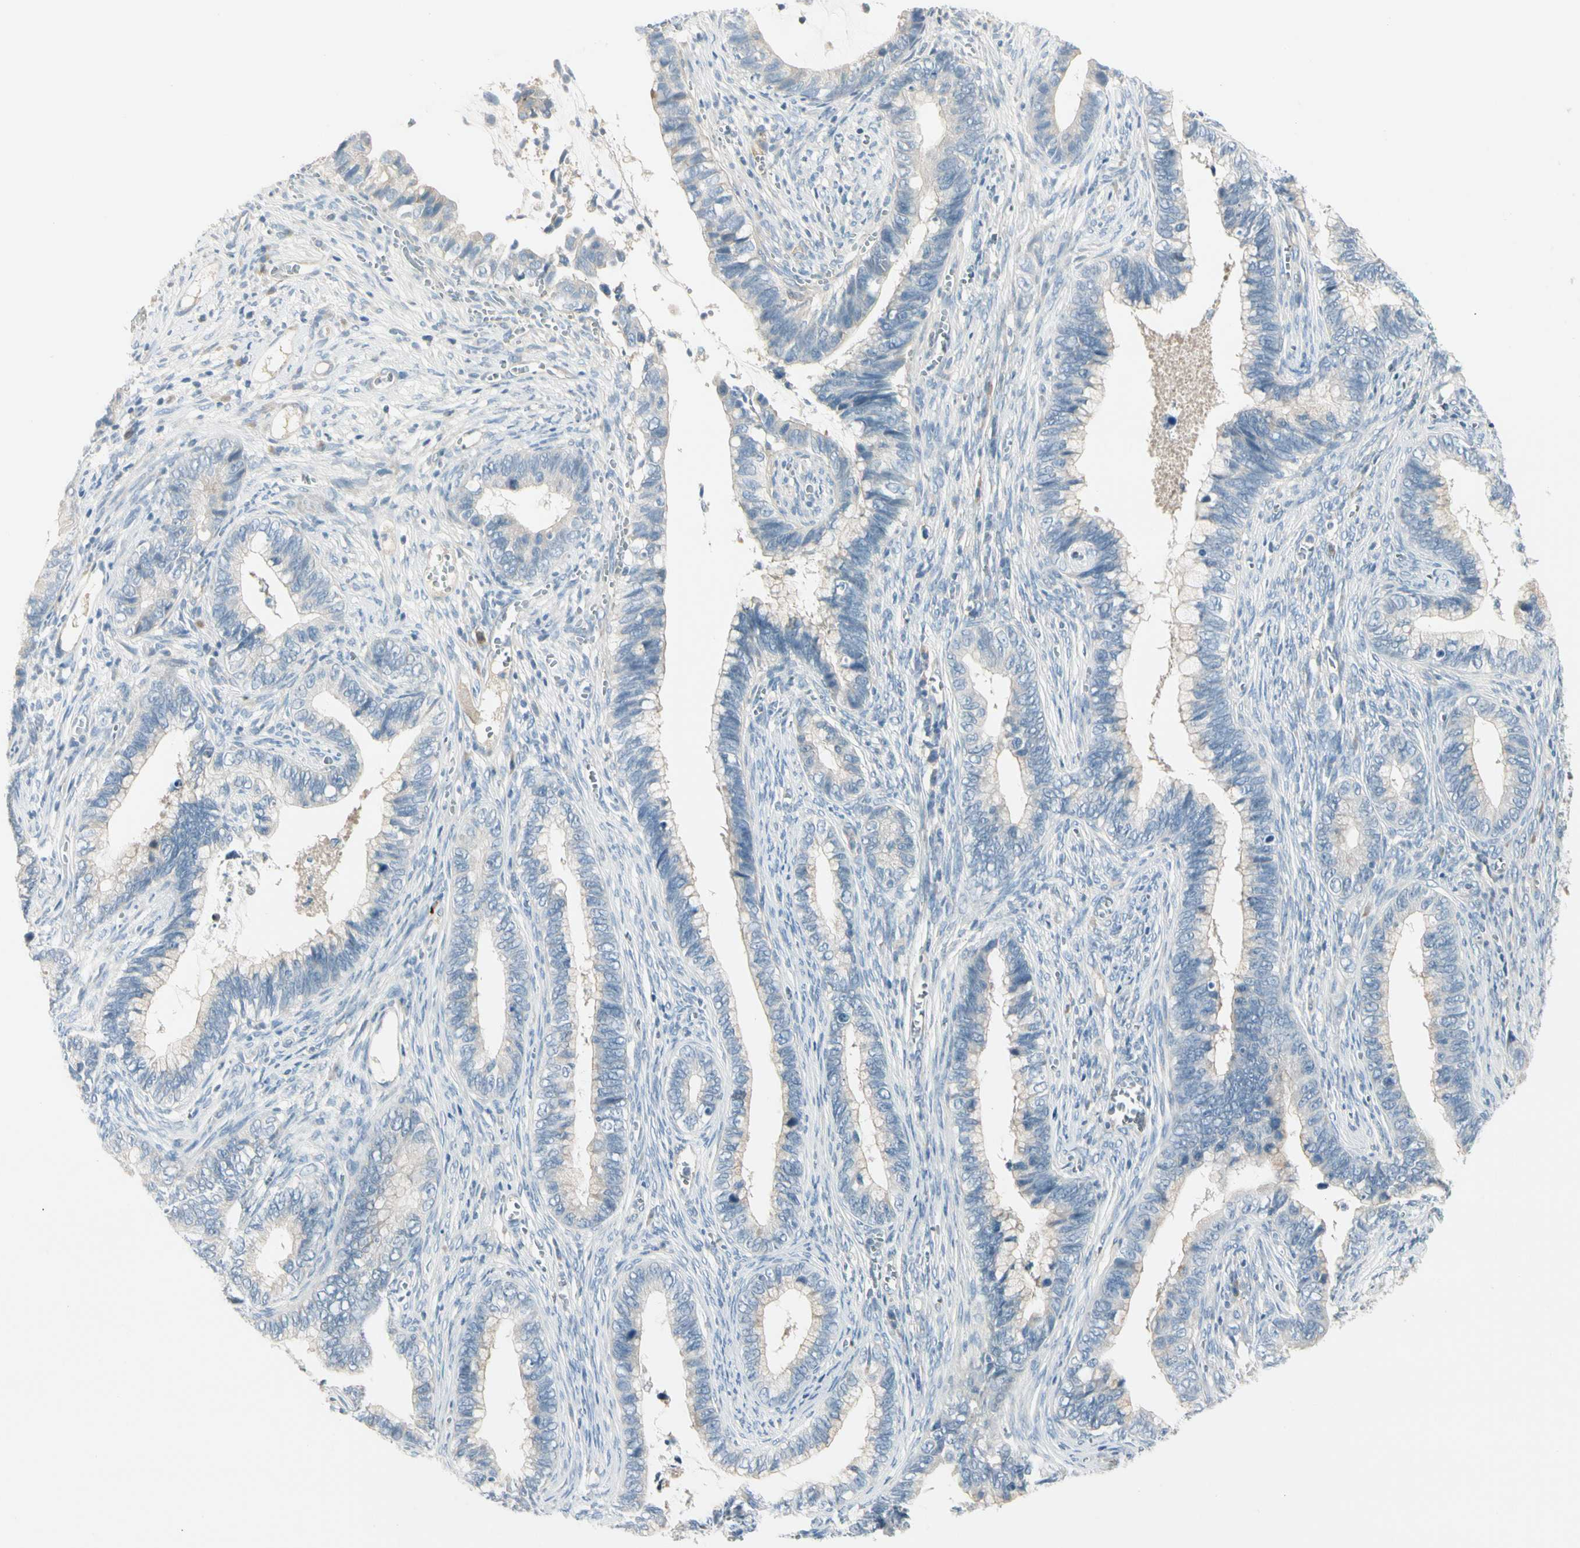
{"staining": {"intensity": "negative", "quantity": "none", "location": "none"}, "tissue": "cervical cancer", "cell_type": "Tumor cells", "image_type": "cancer", "snomed": [{"axis": "morphology", "description": "Adenocarcinoma, NOS"}, {"axis": "topography", "description": "Cervix"}], "caption": "Image shows no protein positivity in tumor cells of cervical cancer (adenocarcinoma) tissue.", "gene": "CYP2E1", "patient": {"sex": "female", "age": 44}}